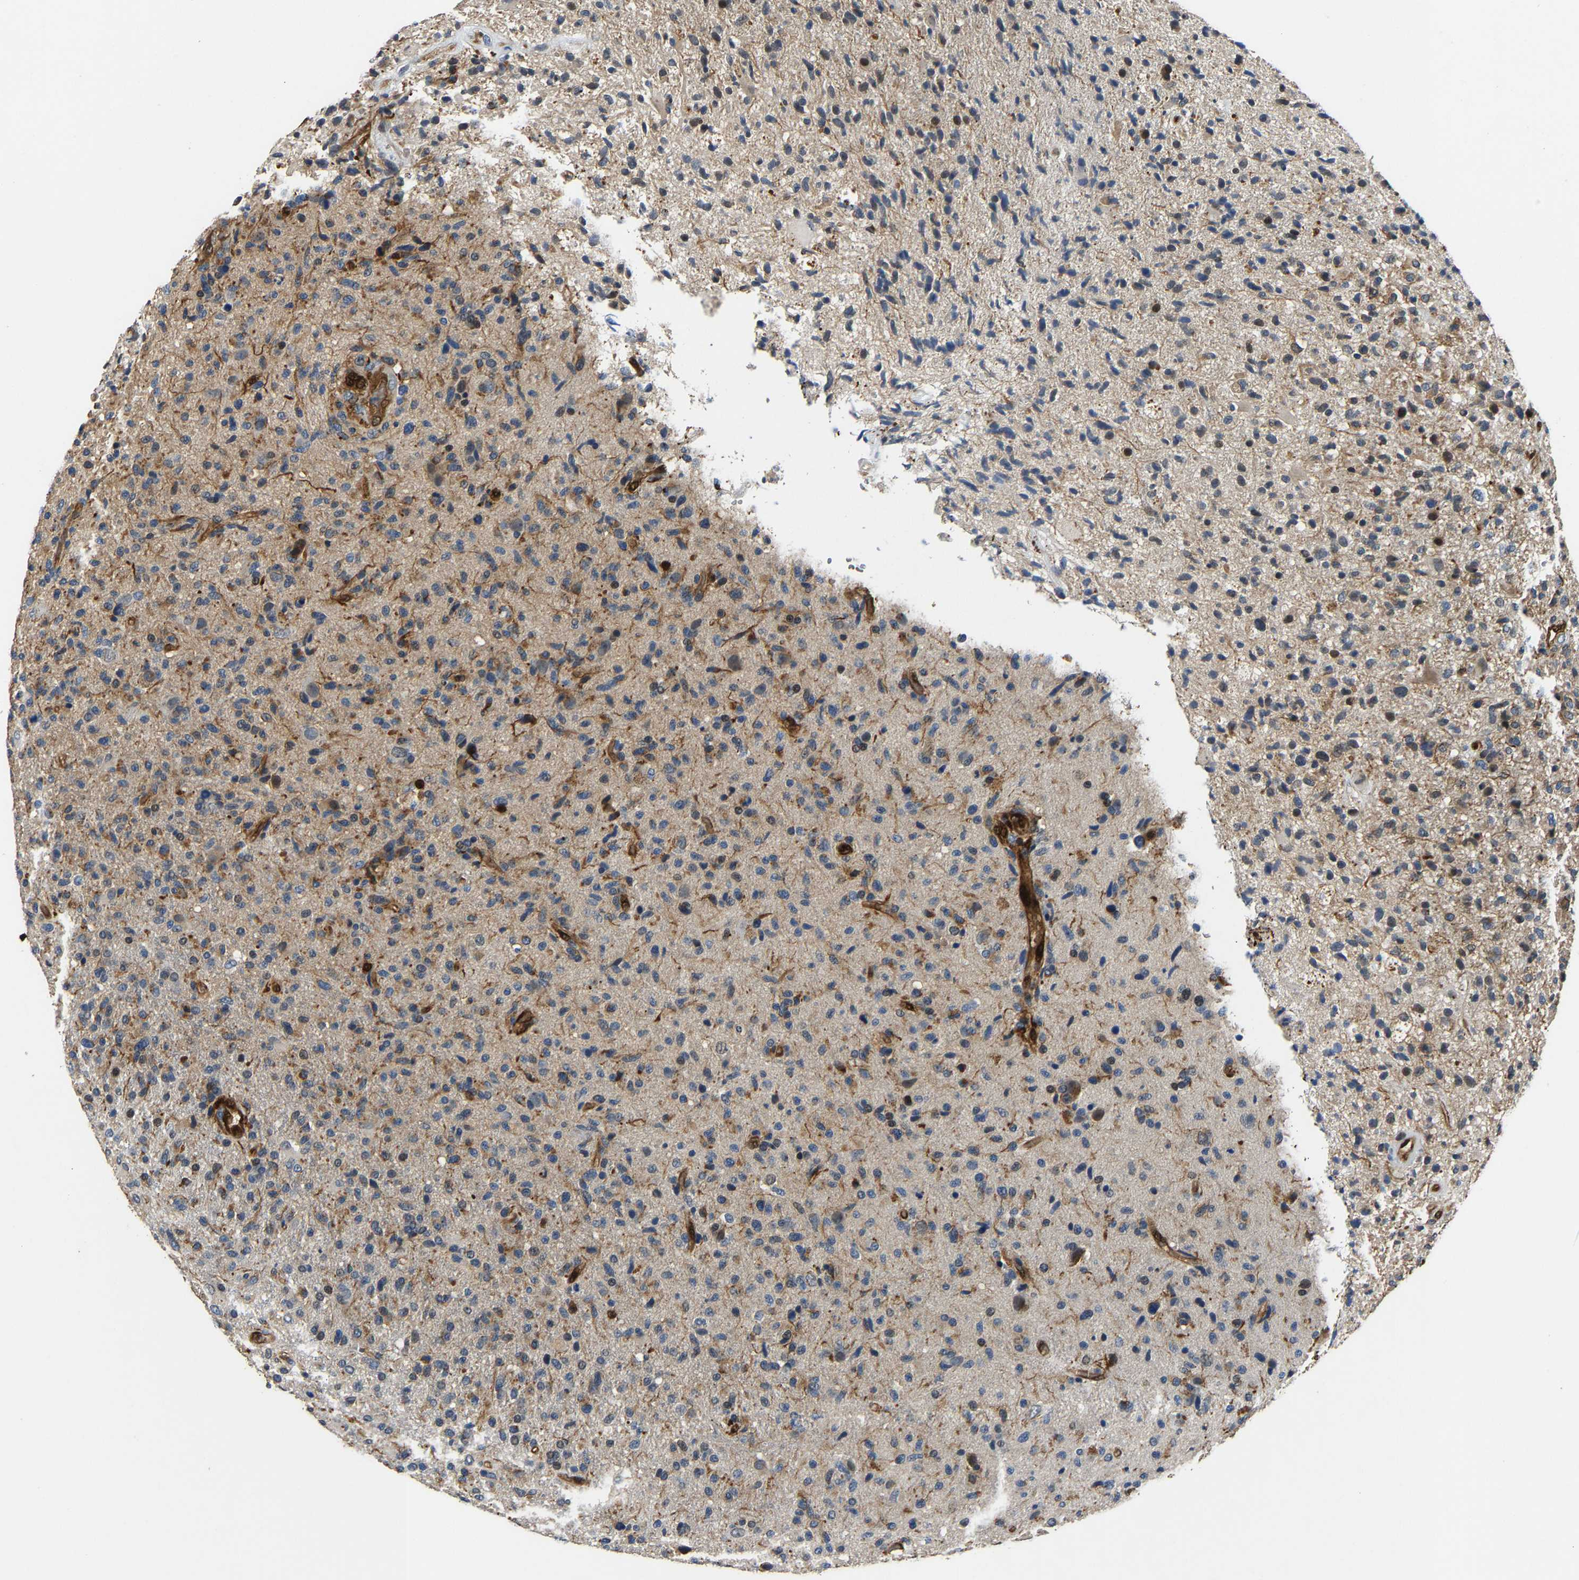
{"staining": {"intensity": "weak", "quantity": "<25%", "location": "cytoplasmic/membranous"}, "tissue": "glioma", "cell_type": "Tumor cells", "image_type": "cancer", "snomed": [{"axis": "morphology", "description": "Glioma, malignant, High grade"}, {"axis": "topography", "description": "Brain"}], "caption": "Human glioma stained for a protein using IHC reveals no expression in tumor cells.", "gene": "GIMAP7", "patient": {"sex": "male", "age": 72}}